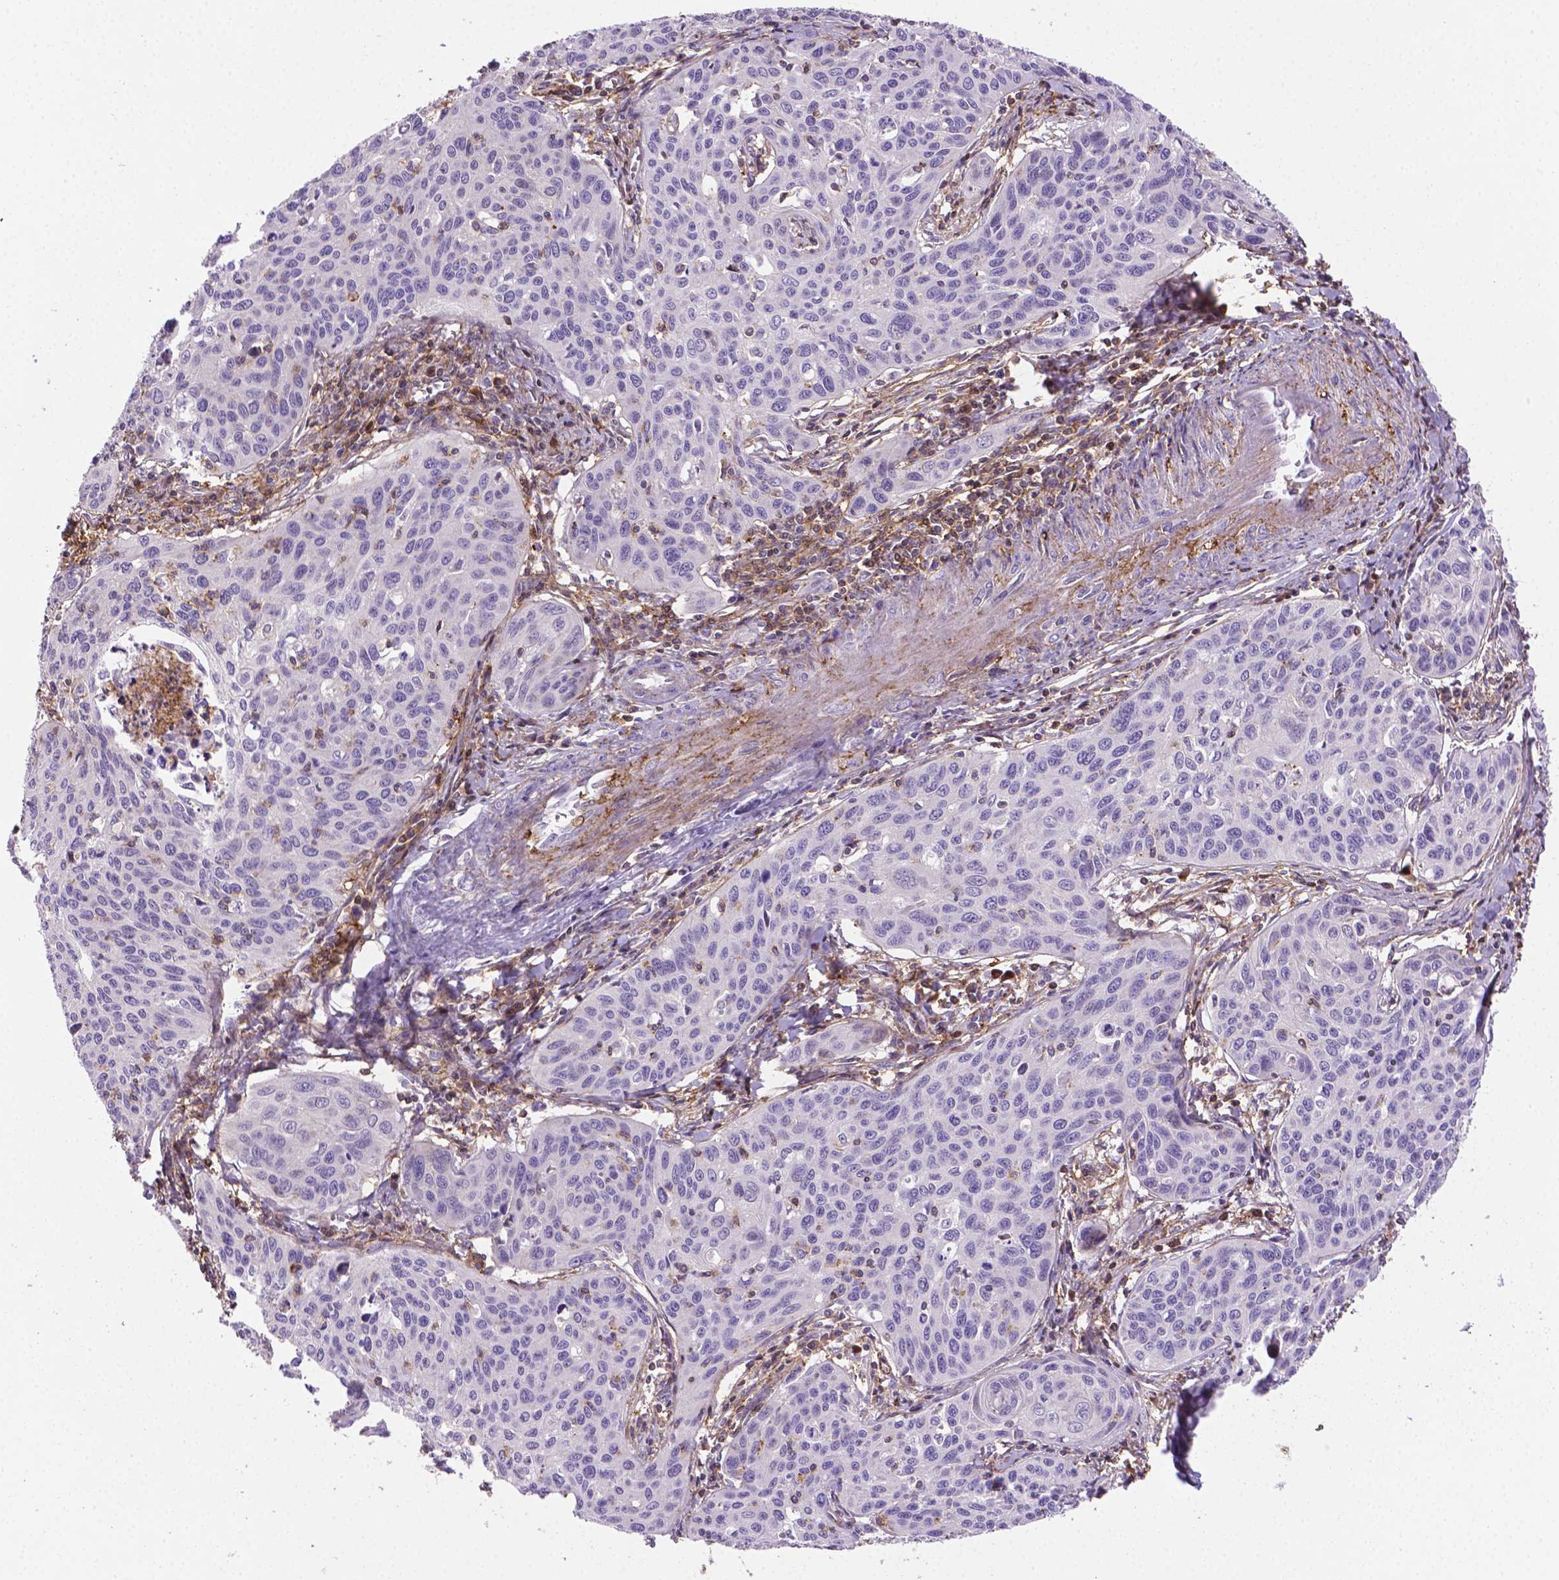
{"staining": {"intensity": "negative", "quantity": "none", "location": "none"}, "tissue": "cervical cancer", "cell_type": "Tumor cells", "image_type": "cancer", "snomed": [{"axis": "morphology", "description": "Squamous cell carcinoma, NOS"}, {"axis": "topography", "description": "Cervix"}], "caption": "The histopathology image shows no significant staining in tumor cells of cervical cancer (squamous cell carcinoma).", "gene": "ACAD10", "patient": {"sex": "female", "age": 31}}